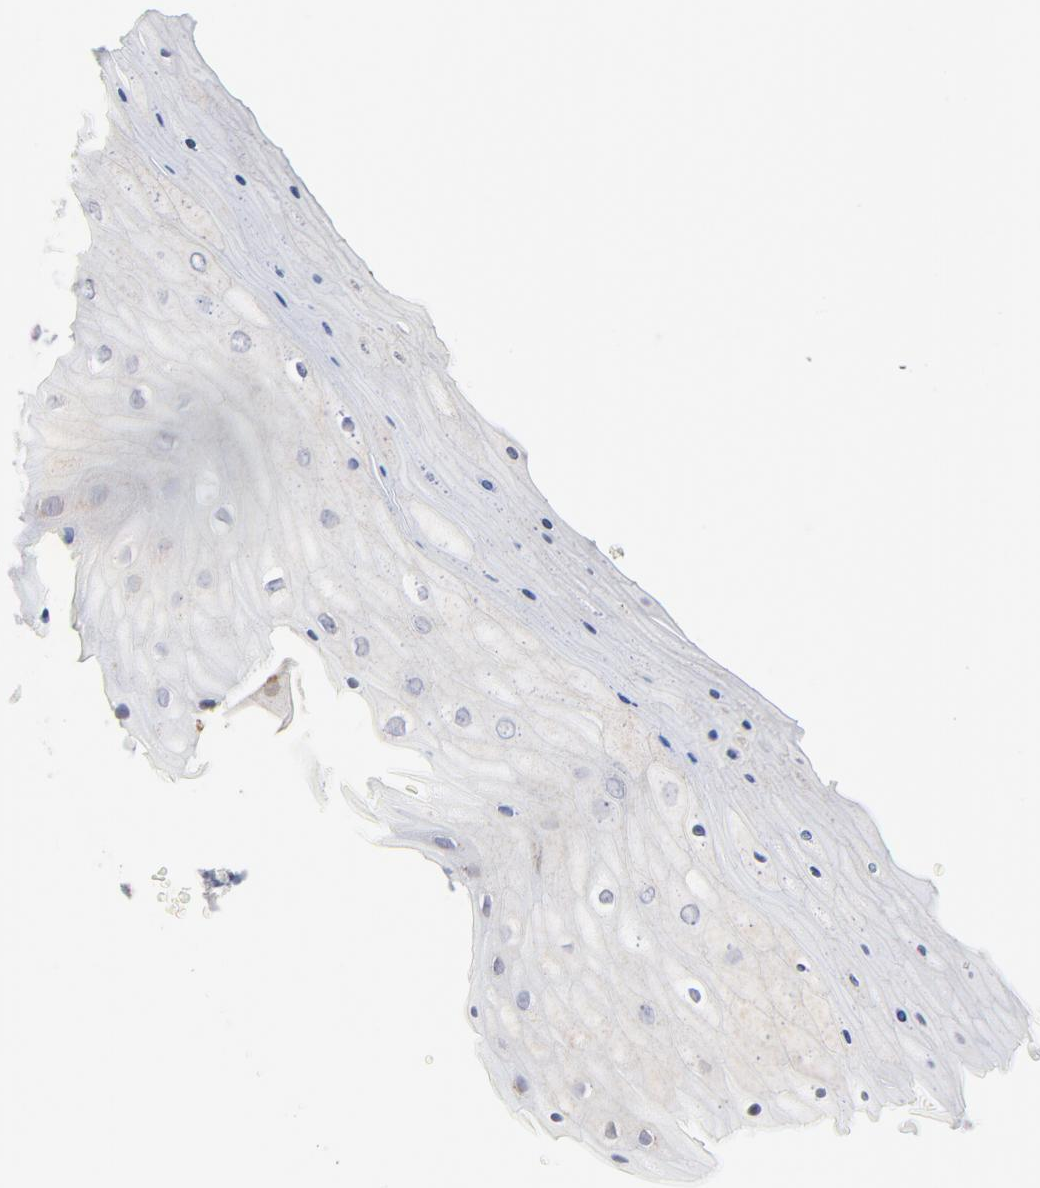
{"staining": {"intensity": "moderate", "quantity": ">75%", "location": "cytoplasmic/membranous"}, "tissue": "cervix", "cell_type": "Glandular cells", "image_type": "normal", "snomed": [{"axis": "morphology", "description": "Normal tissue, NOS"}, {"axis": "topography", "description": "Cervix"}], "caption": "High-power microscopy captured an IHC micrograph of benign cervix, revealing moderate cytoplasmic/membranous positivity in about >75% of glandular cells.", "gene": "RAPGEF4", "patient": {"sex": "female", "age": 55}}